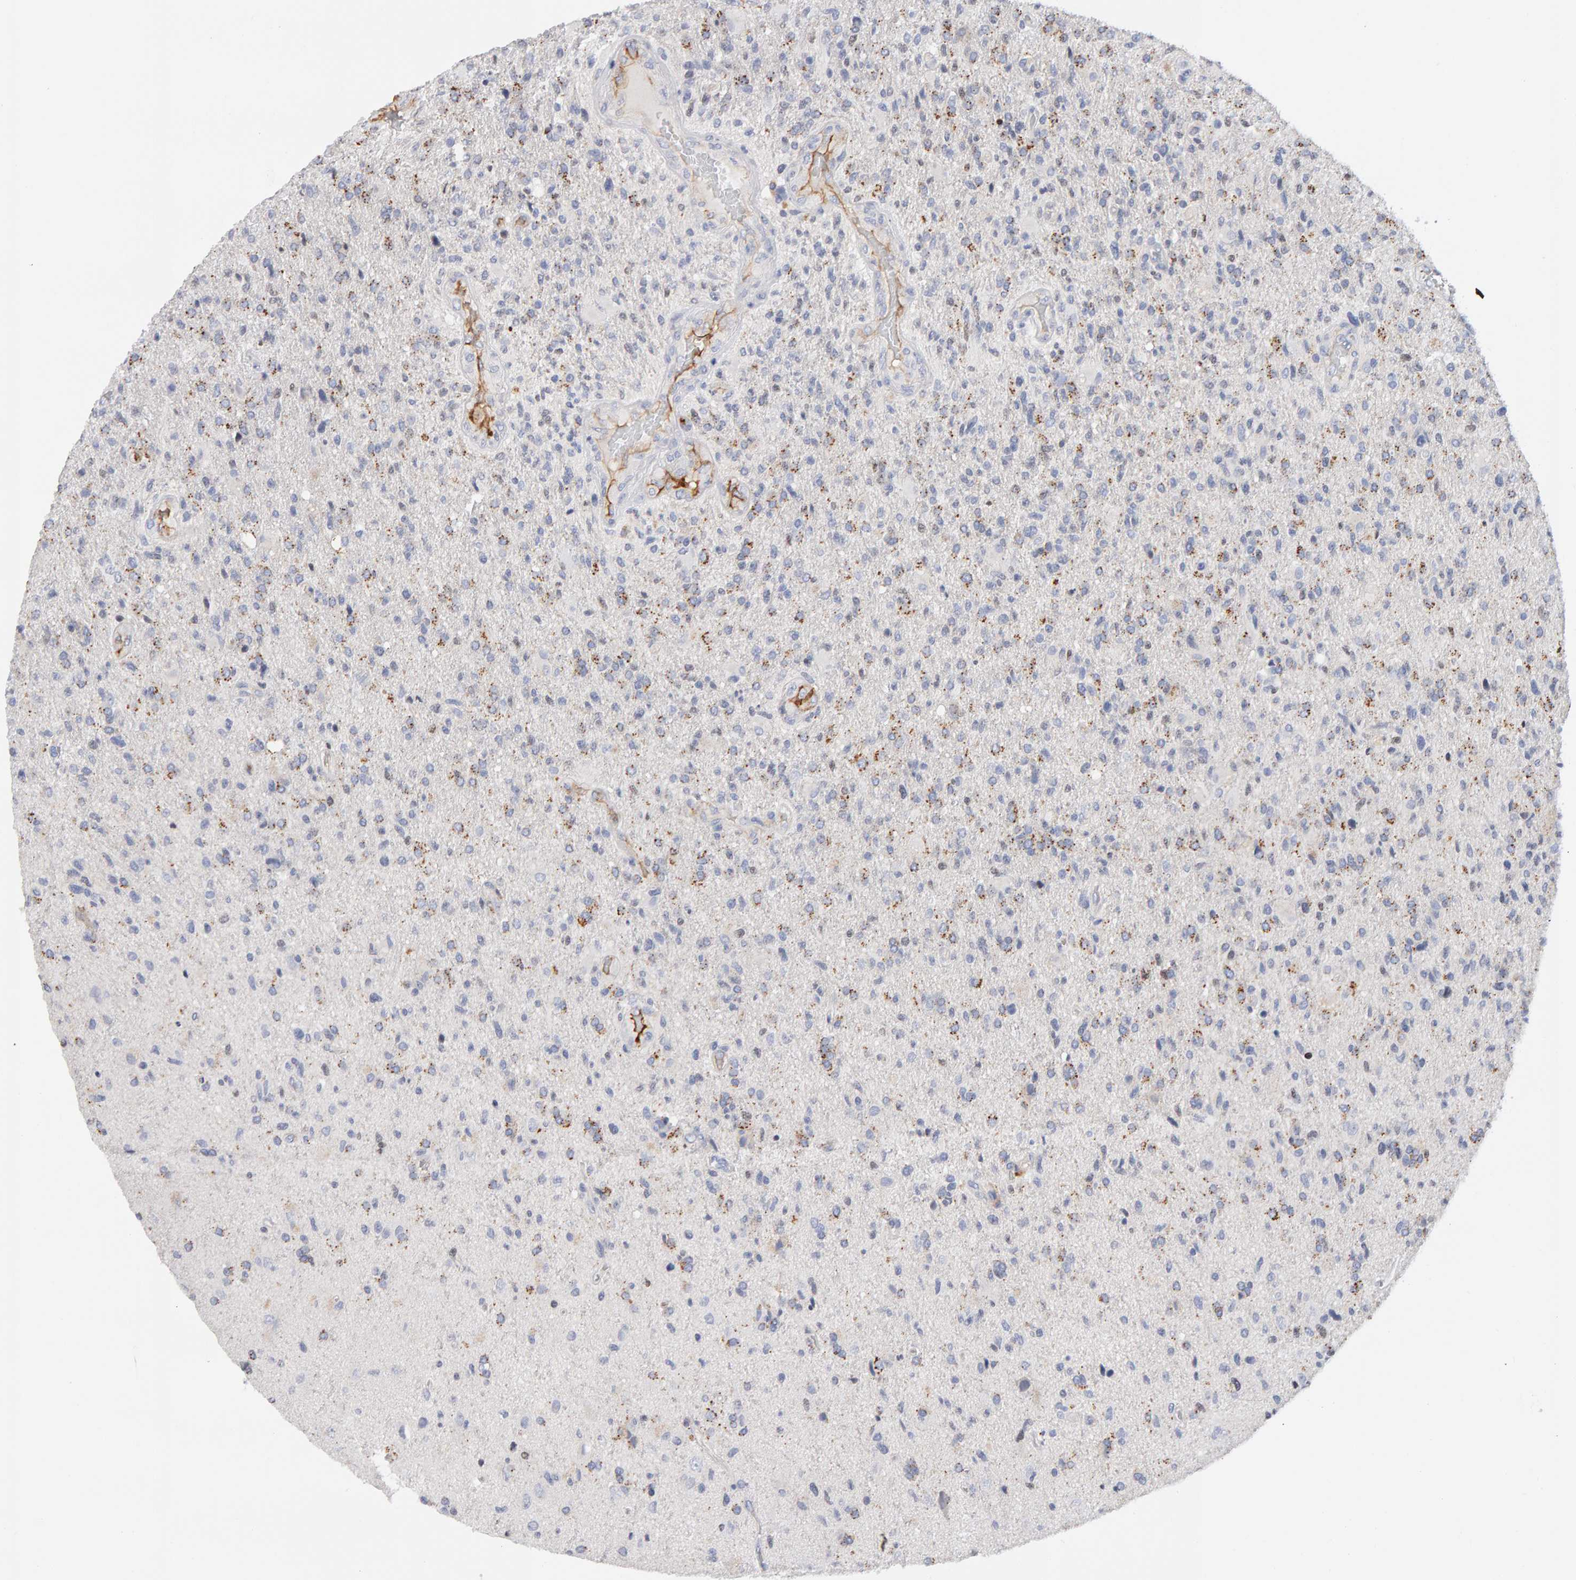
{"staining": {"intensity": "moderate", "quantity": "25%-75%", "location": "cytoplasmic/membranous"}, "tissue": "glioma", "cell_type": "Tumor cells", "image_type": "cancer", "snomed": [{"axis": "morphology", "description": "Glioma, malignant, High grade"}, {"axis": "topography", "description": "Brain"}], "caption": "This is a photomicrograph of immunohistochemistry (IHC) staining of malignant high-grade glioma, which shows moderate staining in the cytoplasmic/membranous of tumor cells.", "gene": "METRNL", "patient": {"sex": "male", "age": 72}}